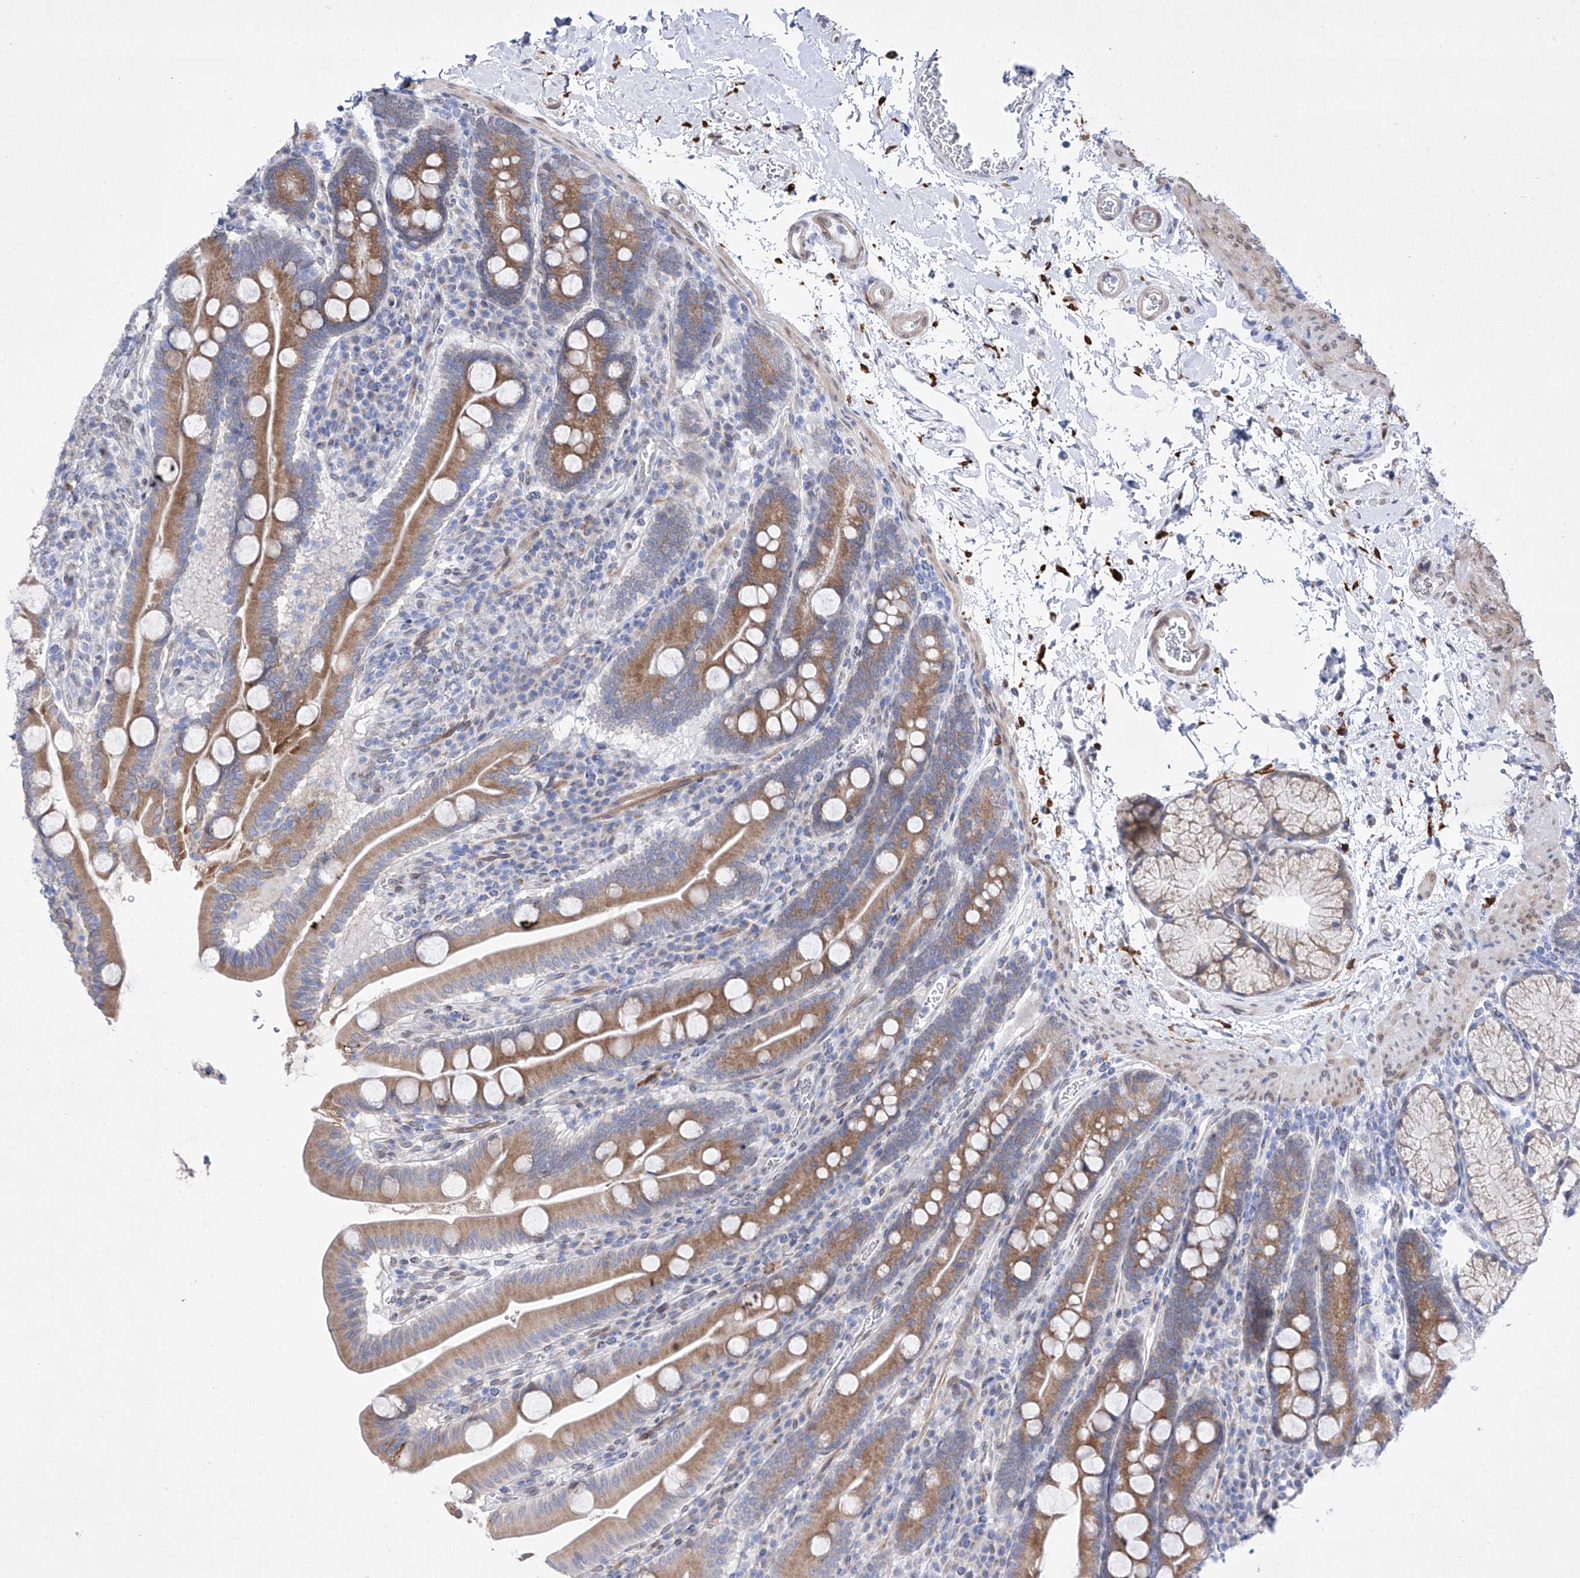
{"staining": {"intensity": "moderate", "quantity": ">75%", "location": "cytoplasmic/membranous"}, "tissue": "duodenum", "cell_type": "Glandular cells", "image_type": "normal", "snomed": [{"axis": "morphology", "description": "Normal tissue, NOS"}, {"axis": "topography", "description": "Duodenum"}], "caption": "An IHC micrograph of unremarkable tissue is shown. Protein staining in brown shows moderate cytoplasmic/membranous positivity in duodenum within glandular cells. The protein is stained brown, and the nuclei are stained in blue (DAB (3,3'-diaminobenzidine) IHC with brightfield microscopy, high magnification).", "gene": "LCLAT1", "patient": {"sex": "male", "age": 35}}